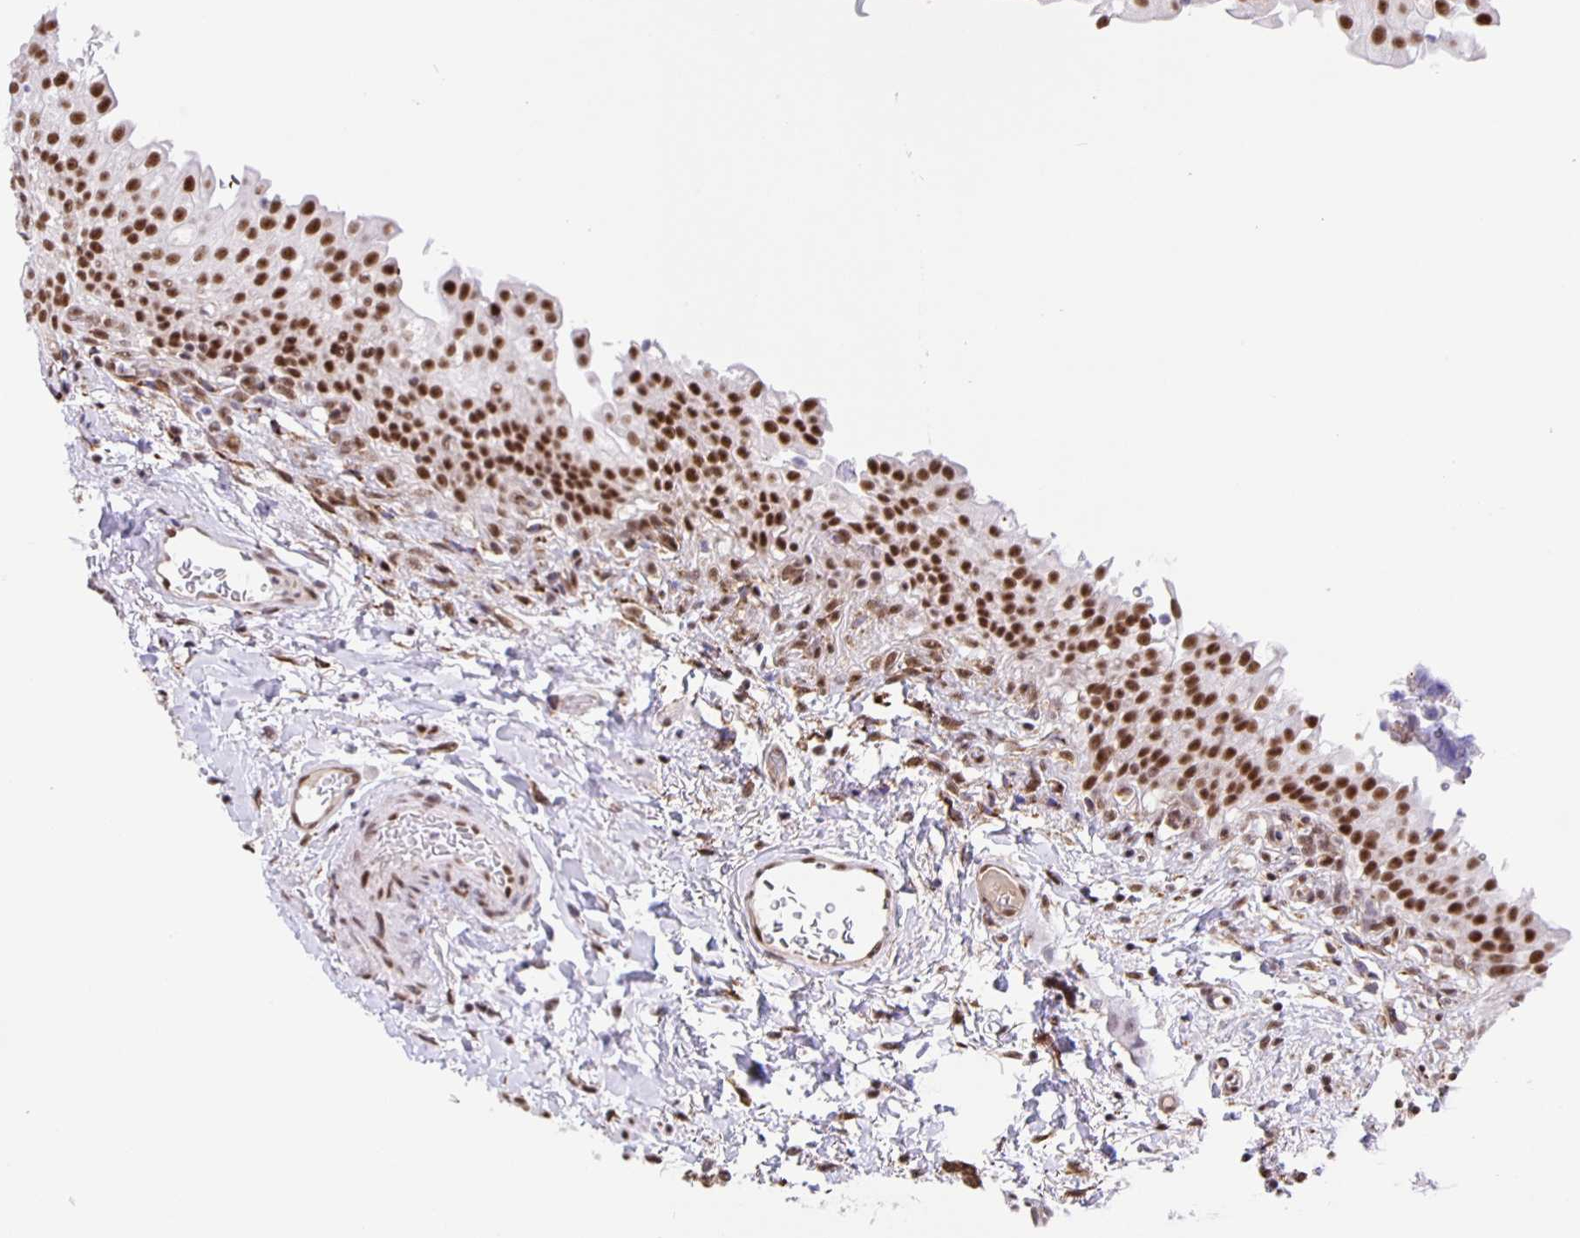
{"staining": {"intensity": "strong", "quantity": ">75%", "location": "nuclear"}, "tissue": "urinary bladder", "cell_type": "Urothelial cells", "image_type": "normal", "snomed": [{"axis": "morphology", "description": "Normal tissue, NOS"}, {"axis": "topography", "description": "Urinary bladder"}, {"axis": "topography", "description": "Peripheral nerve tissue"}], "caption": "Immunohistochemistry micrograph of normal urinary bladder: urinary bladder stained using immunohistochemistry demonstrates high levels of strong protein expression localized specifically in the nuclear of urothelial cells, appearing as a nuclear brown color.", "gene": "ZRANB2", "patient": {"sex": "female", "age": 60}}